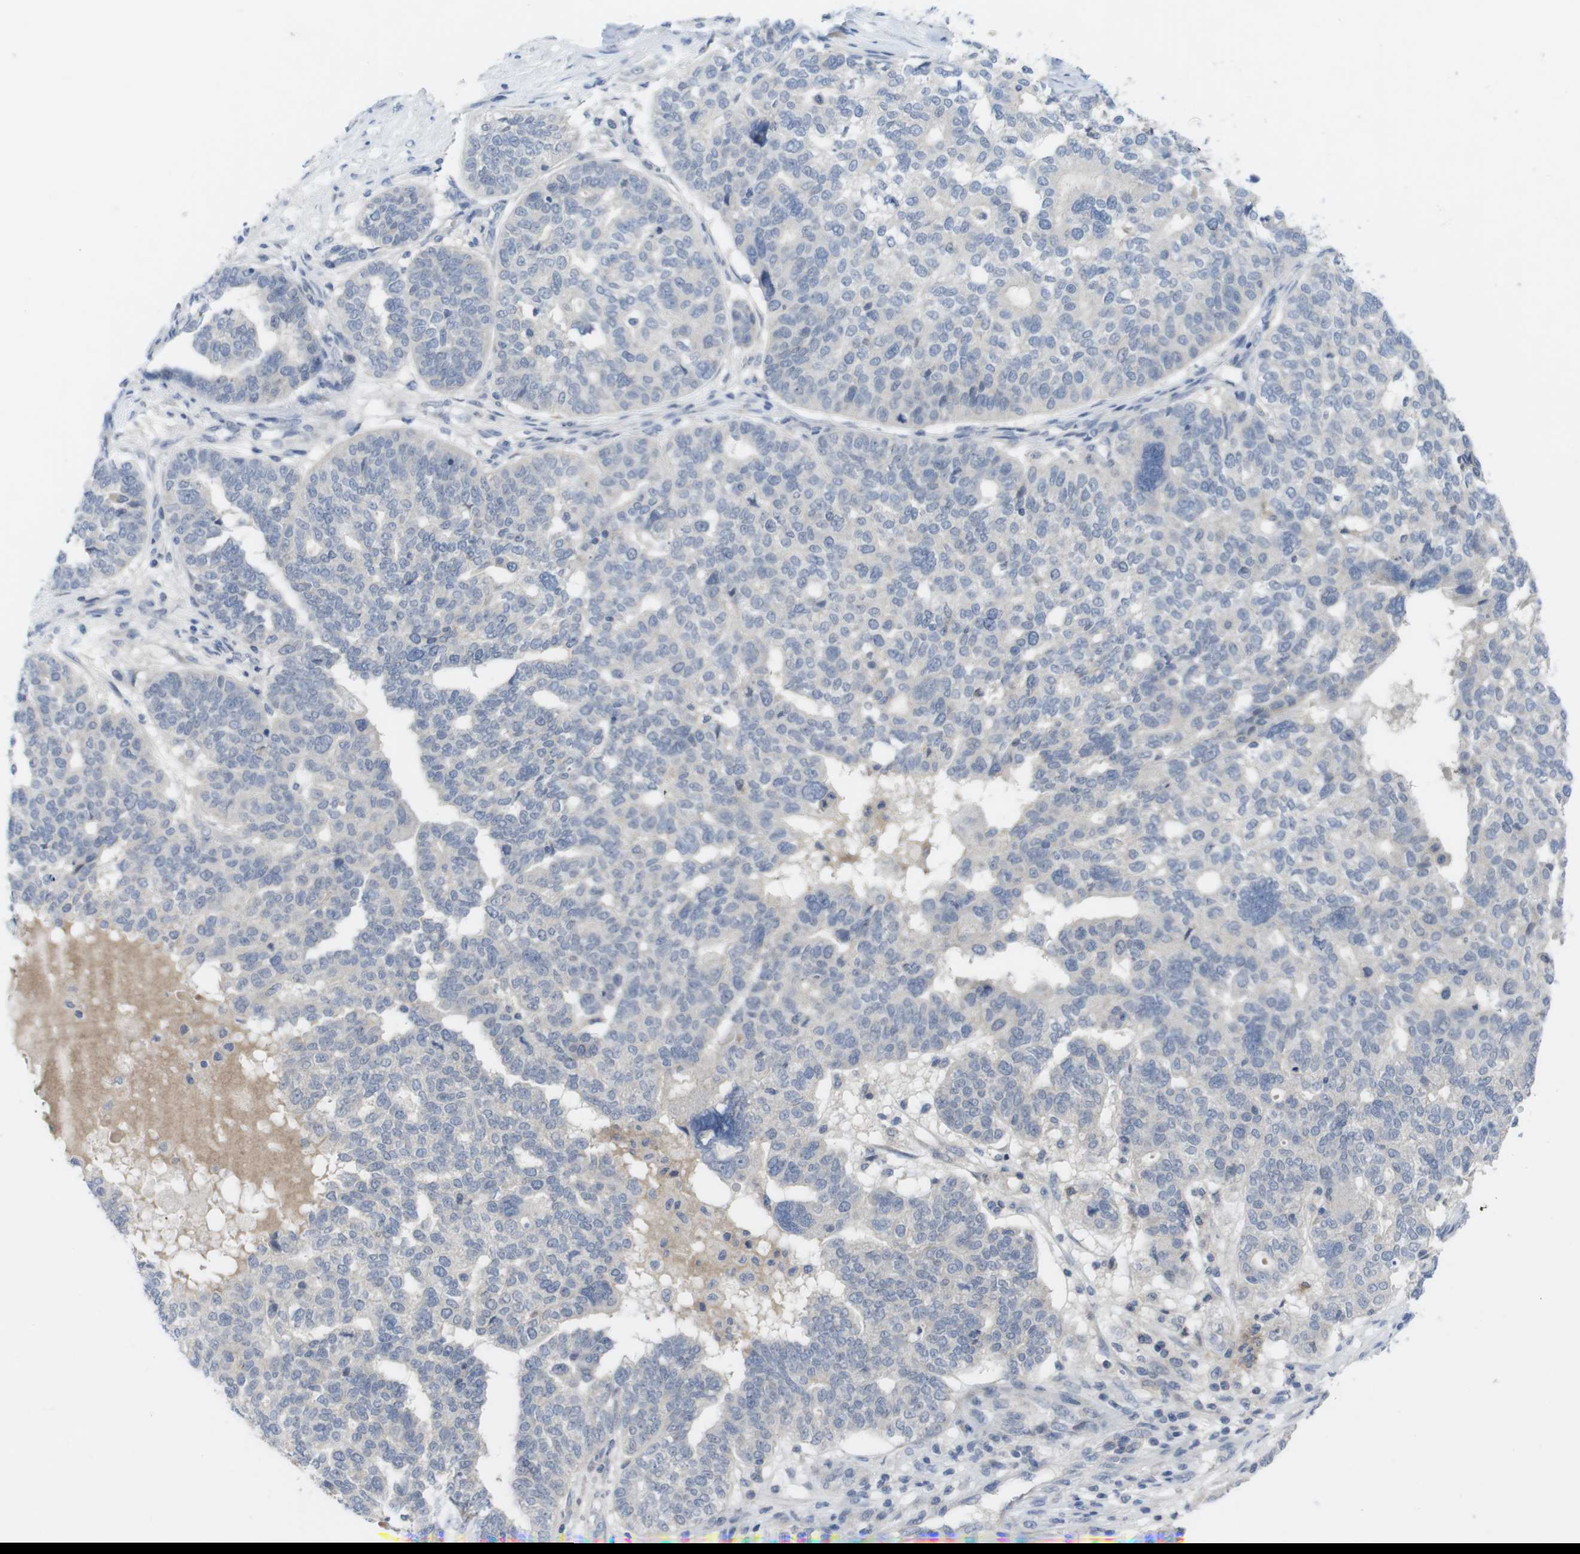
{"staining": {"intensity": "negative", "quantity": "none", "location": "none"}, "tissue": "ovarian cancer", "cell_type": "Tumor cells", "image_type": "cancer", "snomed": [{"axis": "morphology", "description": "Cystadenocarcinoma, serous, NOS"}, {"axis": "topography", "description": "Ovary"}], "caption": "Tumor cells are negative for brown protein staining in ovarian serous cystadenocarcinoma.", "gene": "SLAMF7", "patient": {"sex": "female", "age": 59}}